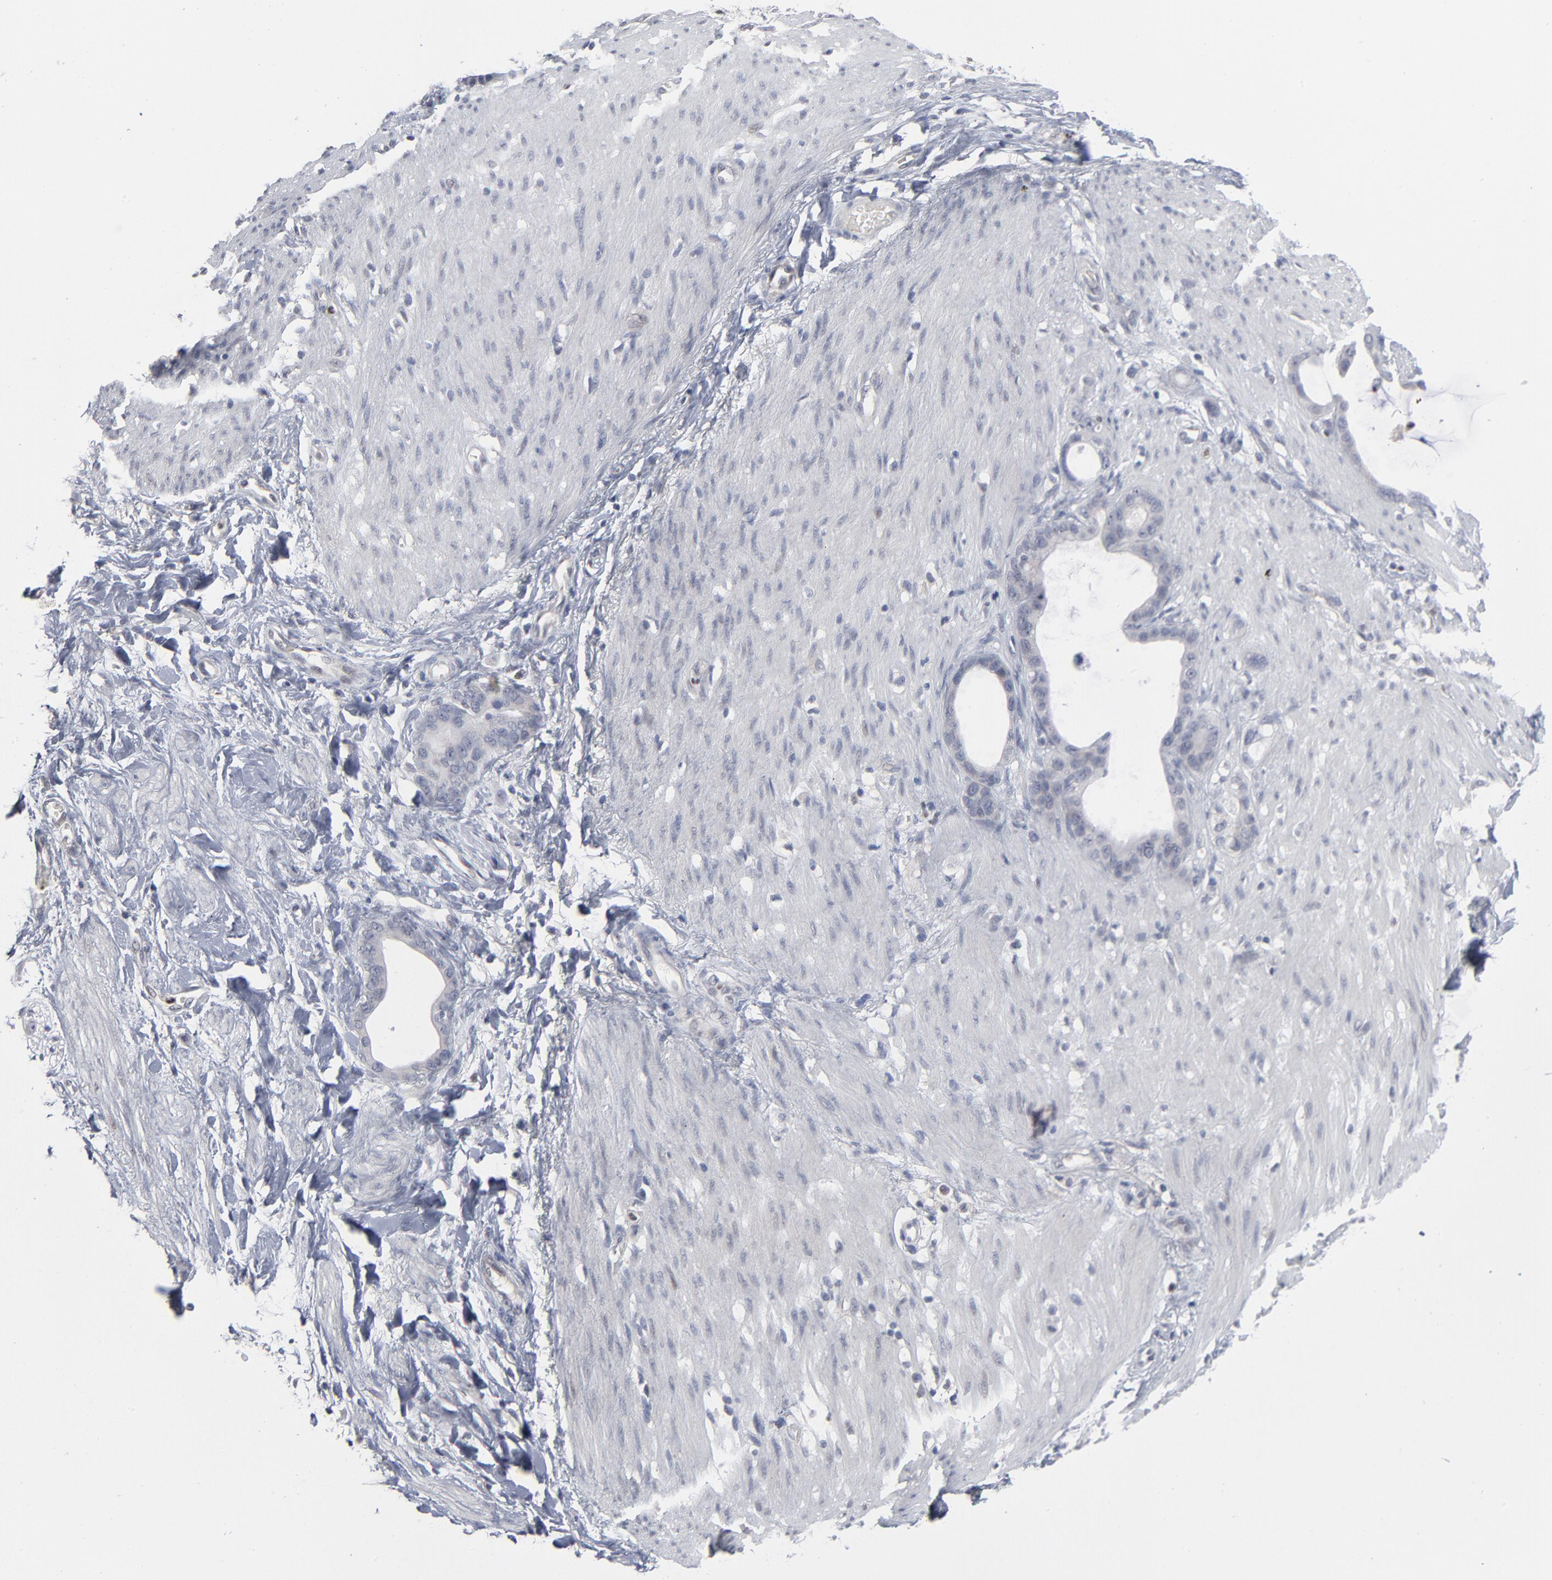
{"staining": {"intensity": "negative", "quantity": "none", "location": "none"}, "tissue": "stomach cancer", "cell_type": "Tumor cells", "image_type": "cancer", "snomed": [{"axis": "morphology", "description": "Adenocarcinoma, NOS"}, {"axis": "topography", "description": "Stomach"}], "caption": "Tumor cells are negative for brown protein staining in stomach cancer (adenocarcinoma). The staining was performed using DAB to visualize the protein expression in brown, while the nuclei were stained in blue with hematoxylin (Magnification: 20x).", "gene": "FOXN2", "patient": {"sex": "female", "age": 75}}